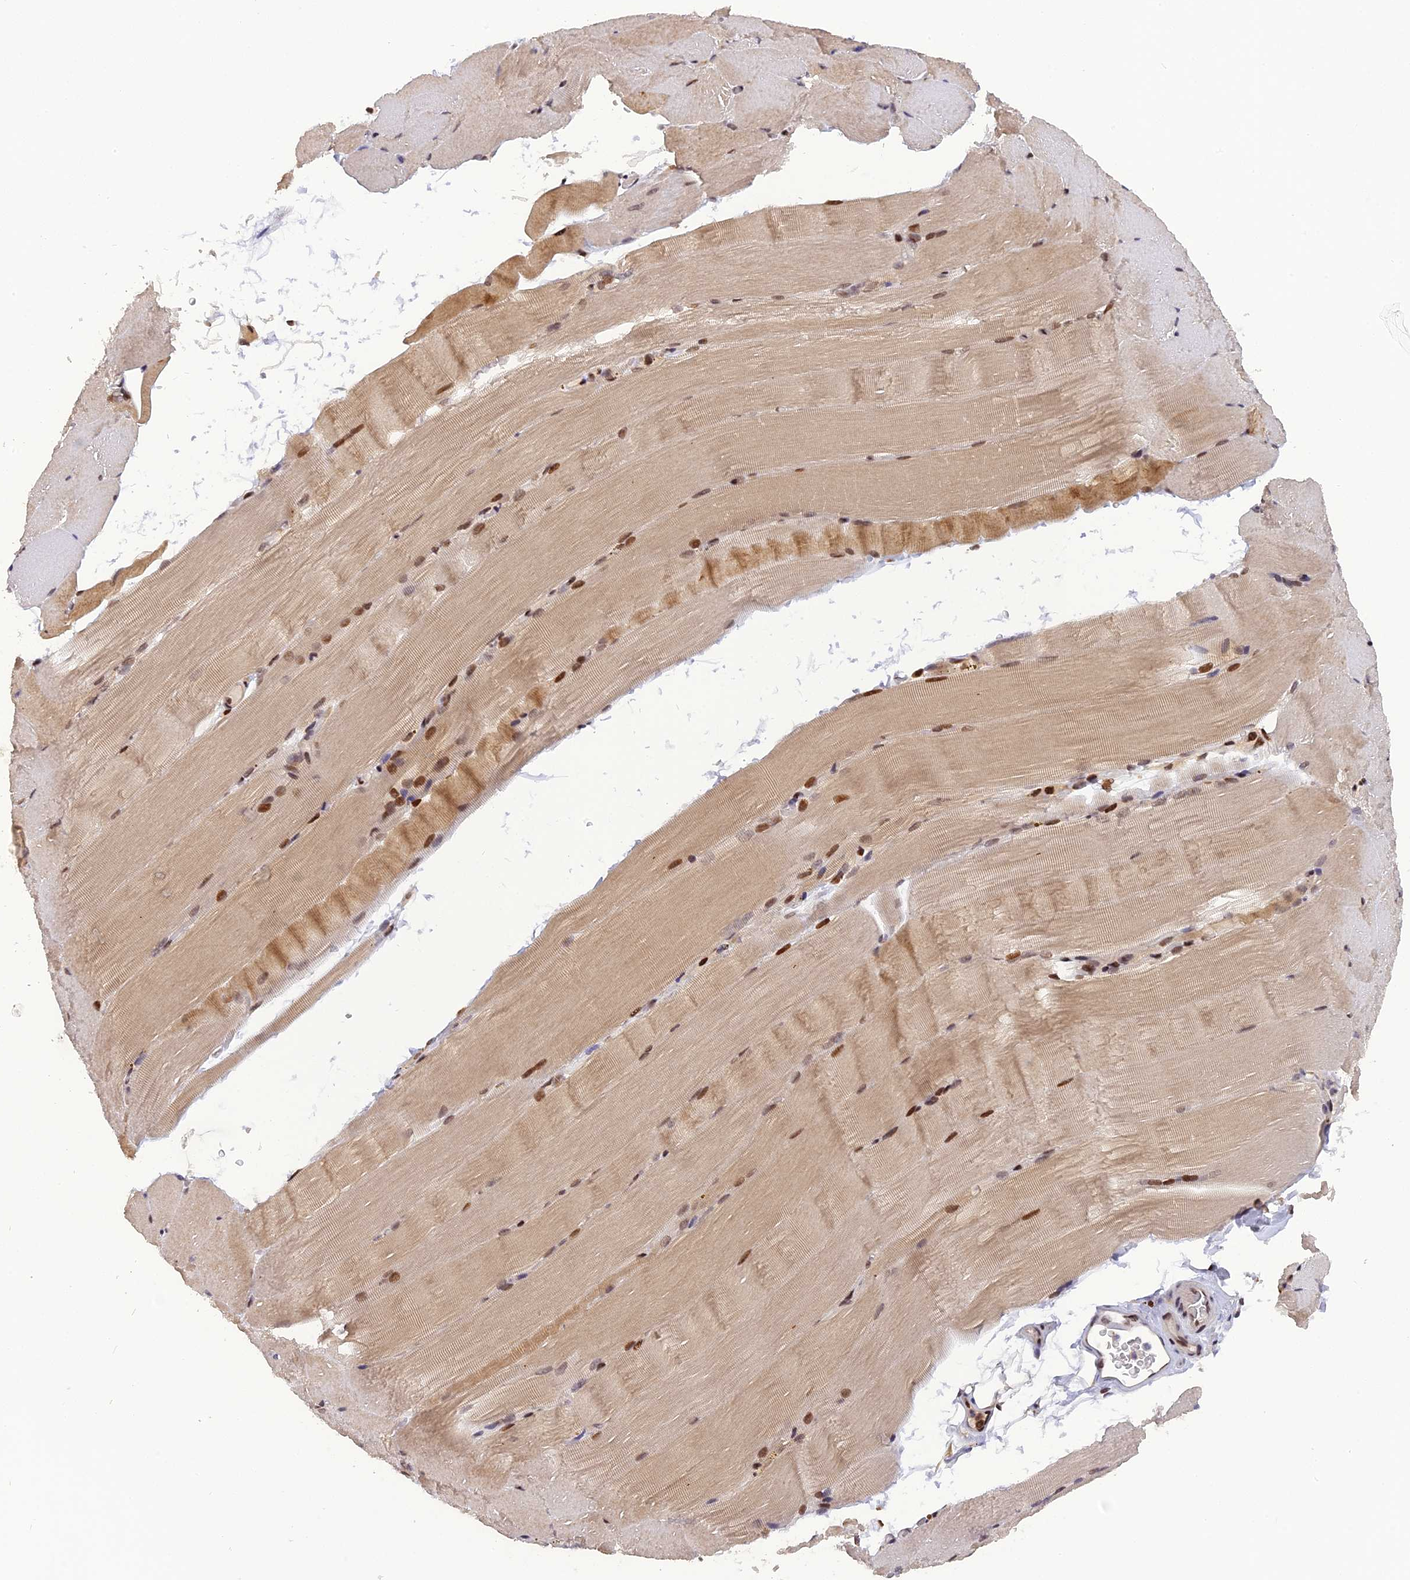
{"staining": {"intensity": "moderate", "quantity": "25%-75%", "location": "cytoplasmic/membranous,nuclear"}, "tissue": "skeletal muscle", "cell_type": "Myocytes", "image_type": "normal", "snomed": [{"axis": "morphology", "description": "Normal tissue, NOS"}, {"axis": "topography", "description": "Skeletal muscle"}, {"axis": "topography", "description": "Parathyroid gland"}], "caption": "High-power microscopy captured an immunohistochemistry photomicrograph of normal skeletal muscle, revealing moderate cytoplasmic/membranous,nuclear staining in about 25%-75% of myocytes.", "gene": "RABGGTA", "patient": {"sex": "female", "age": 37}}